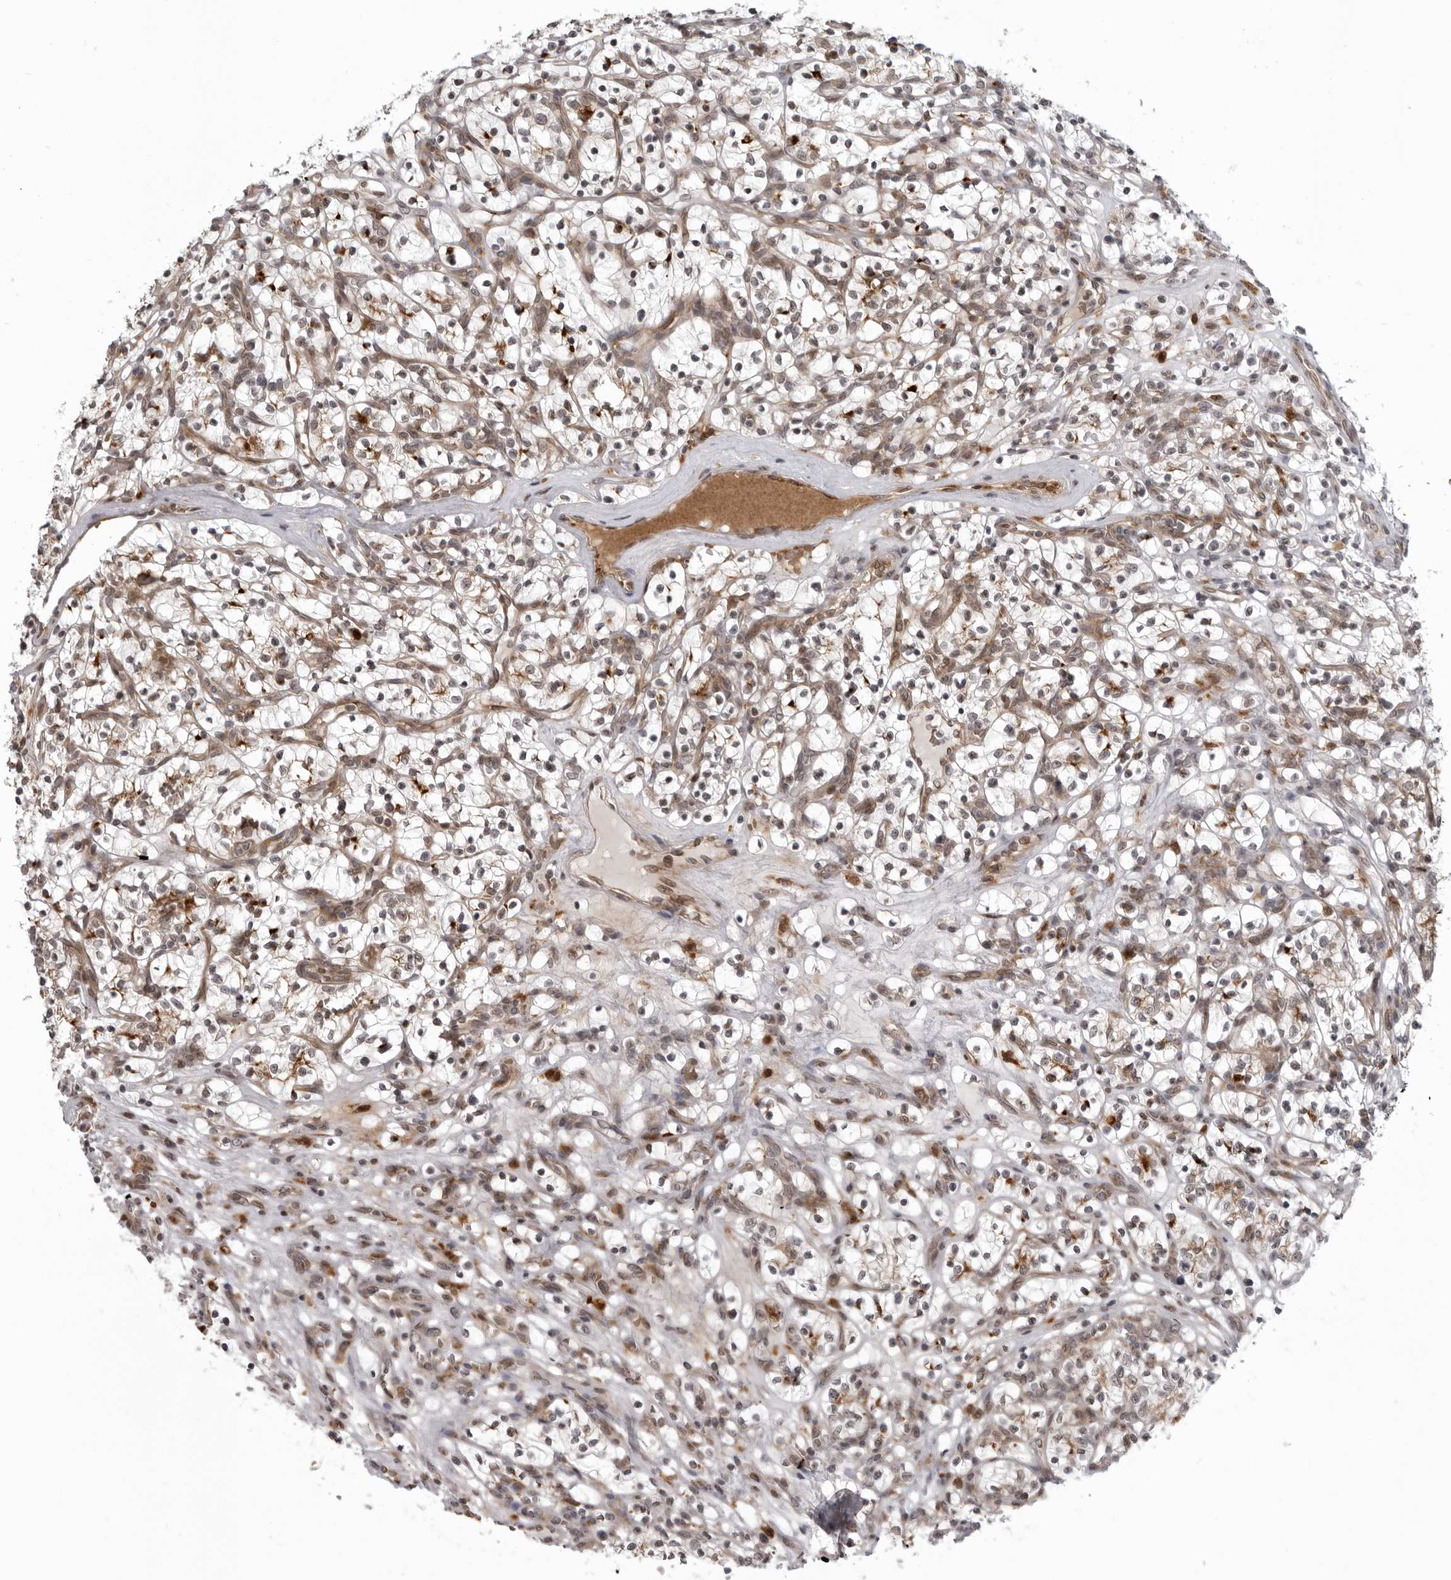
{"staining": {"intensity": "moderate", "quantity": ">75%", "location": "cytoplasmic/membranous"}, "tissue": "renal cancer", "cell_type": "Tumor cells", "image_type": "cancer", "snomed": [{"axis": "morphology", "description": "Adenocarcinoma, NOS"}, {"axis": "topography", "description": "Kidney"}], "caption": "About >75% of tumor cells in human renal adenocarcinoma exhibit moderate cytoplasmic/membranous protein expression as visualized by brown immunohistochemical staining.", "gene": "THOP1", "patient": {"sex": "female", "age": 57}}